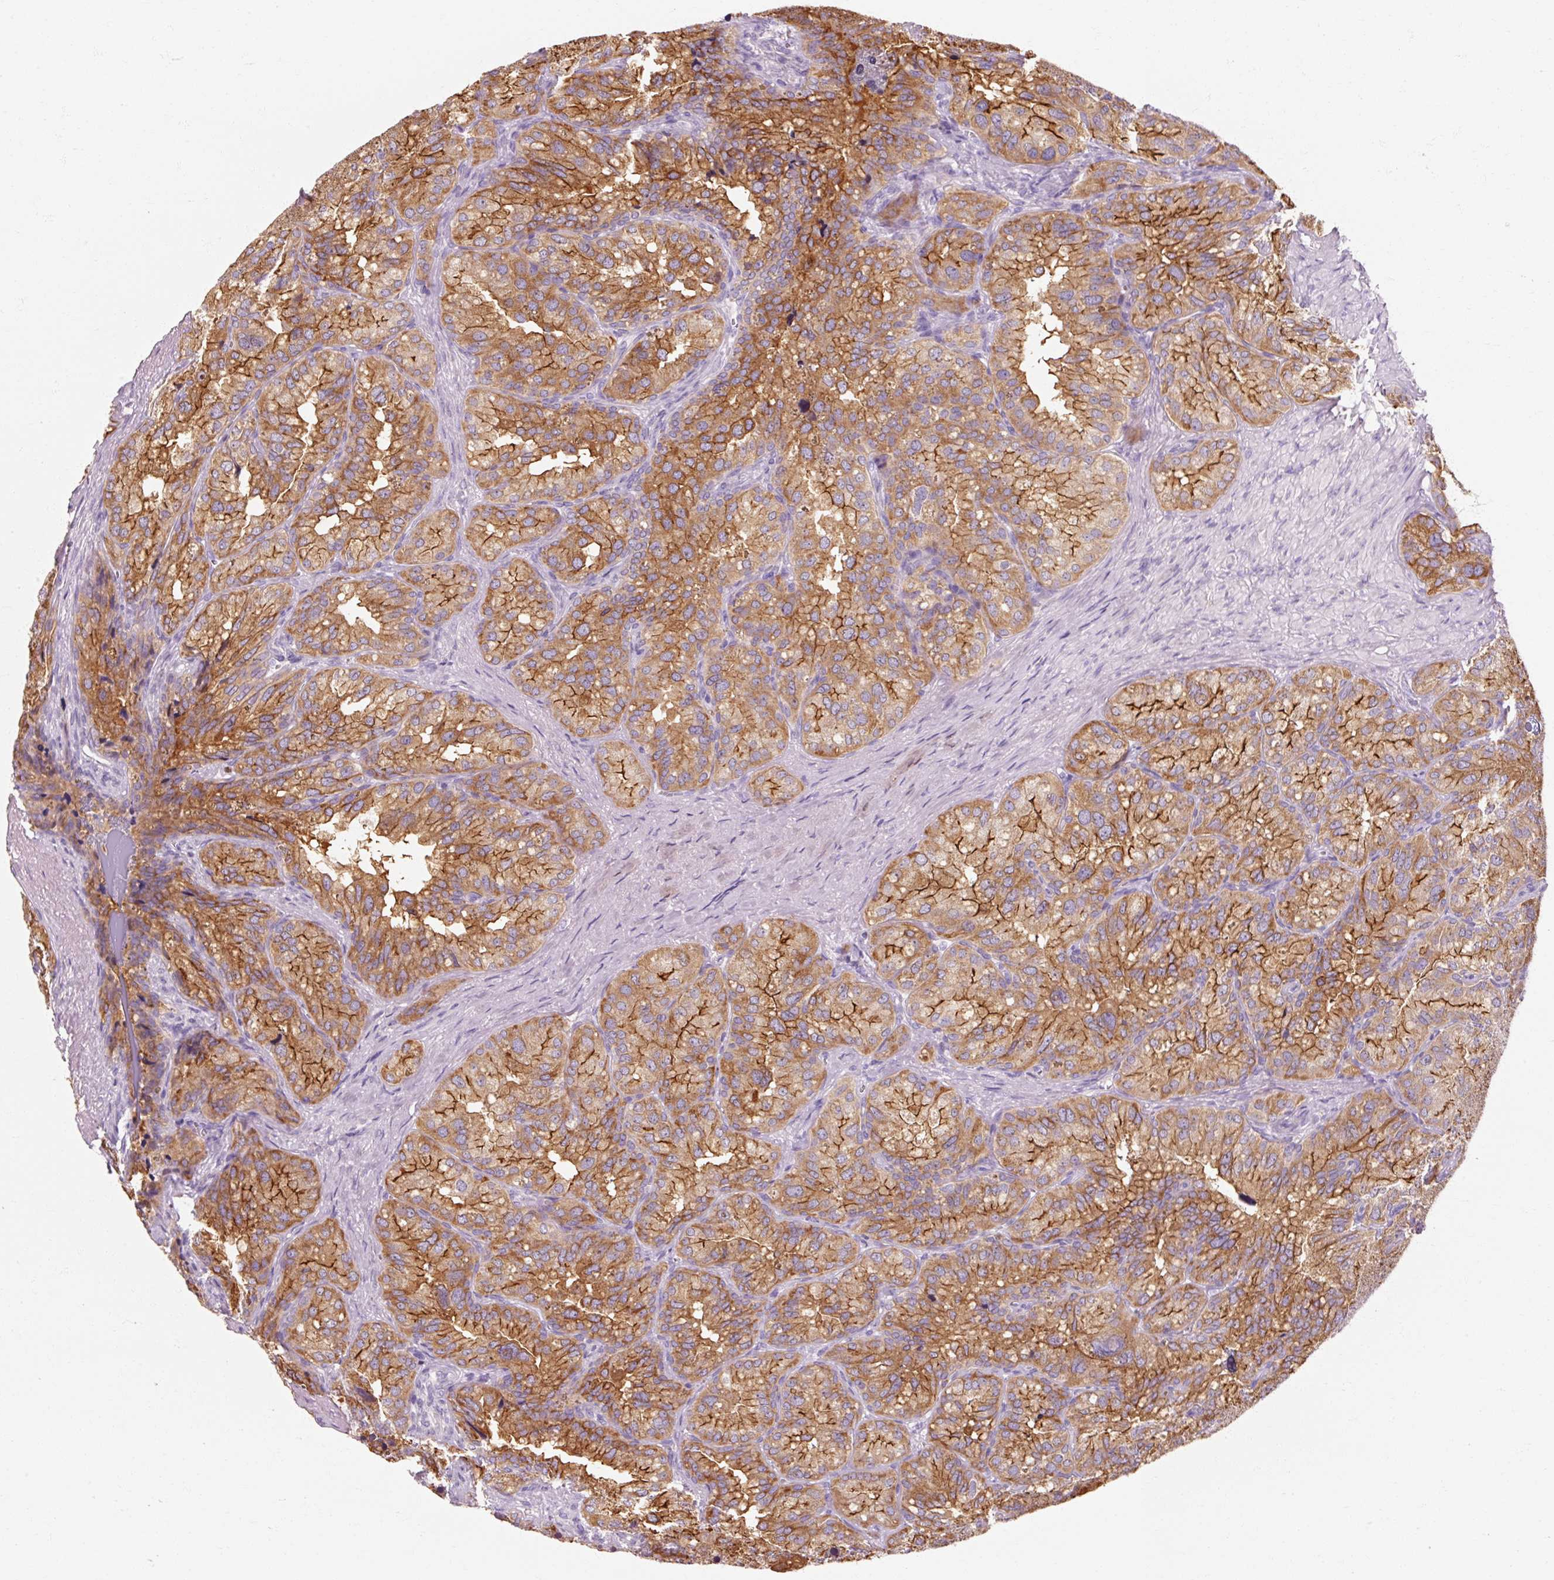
{"staining": {"intensity": "strong", "quantity": ">75%", "location": "cytoplasmic/membranous"}, "tissue": "seminal vesicle", "cell_type": "Glandular cells", "image_type": "normal", "snomed": [{"axis": "morphology", "description": "Normal tissue, NOS"}, {"axis": "topography", "description": "Seminal veicle"}], "caption": "Seminal vesicle stained for a protein (brown) shows strong cytoplasmic/membranous positive staining in about >75% of glandular cells.", "gene": "OR8K1", "patient": {"sex": "male", "age": 69}}